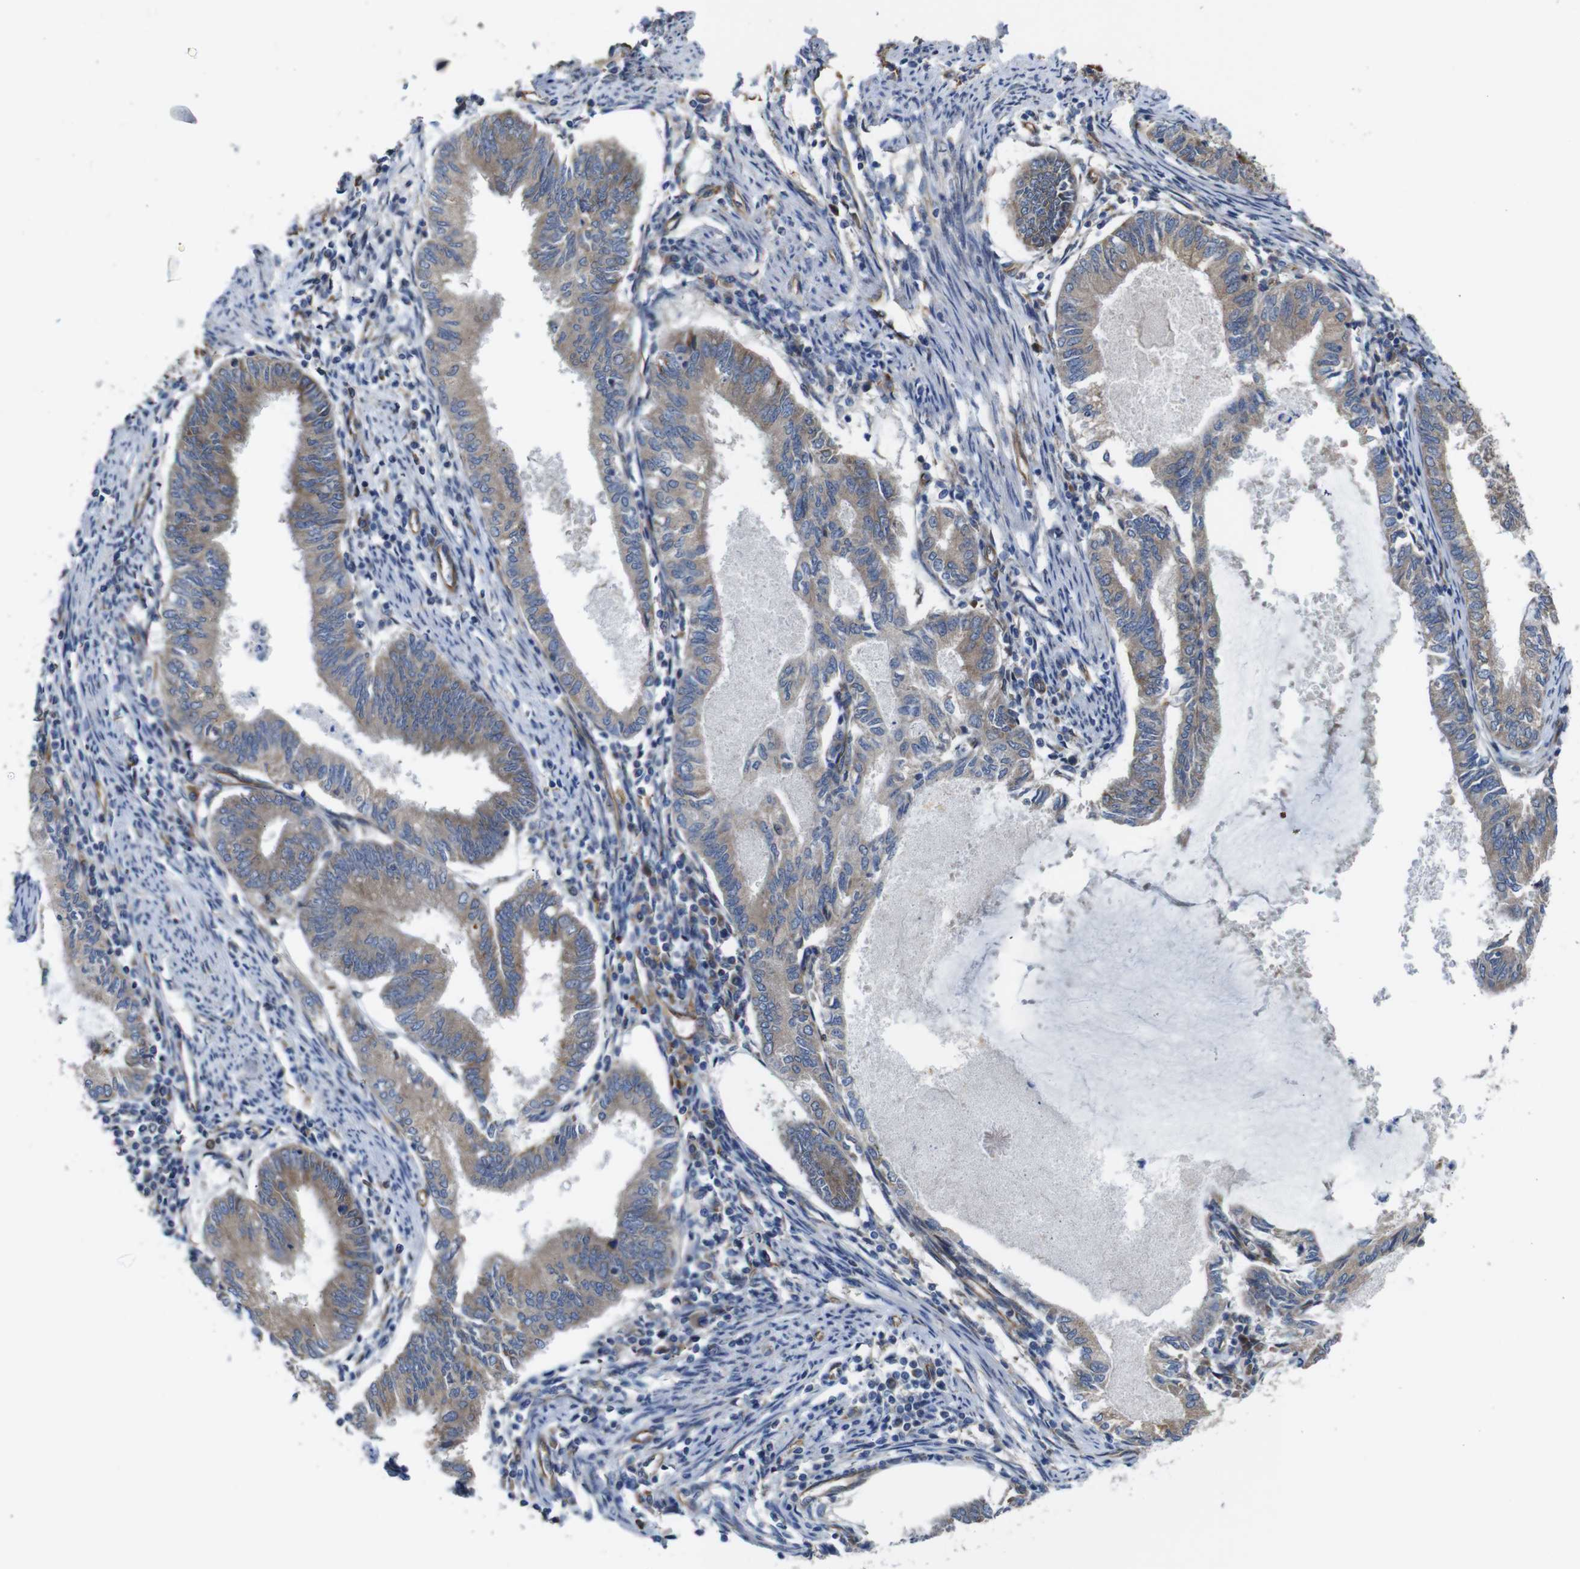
{"staining": {"intensity": "weak", "quantity": ">75%", "location": "cytoplasmic/membranous"}, "tissue": "endometrial cancer", "cell_type": "Tumor cells", "image_type": "cancer", "snomed": [{"axis": "morphology", "description": "Adenocarcinoma, NOS"}, {"axis": "topography", "description": "Endometrium"}], "caption": "Endometrial cancer was stained to show a protein in brown. There is low levels of weak cytoplasmic/membranous staining in about >75% of tumor cells.", "gene": "POMK", "patient": {"sex": "female", "age": 86}}